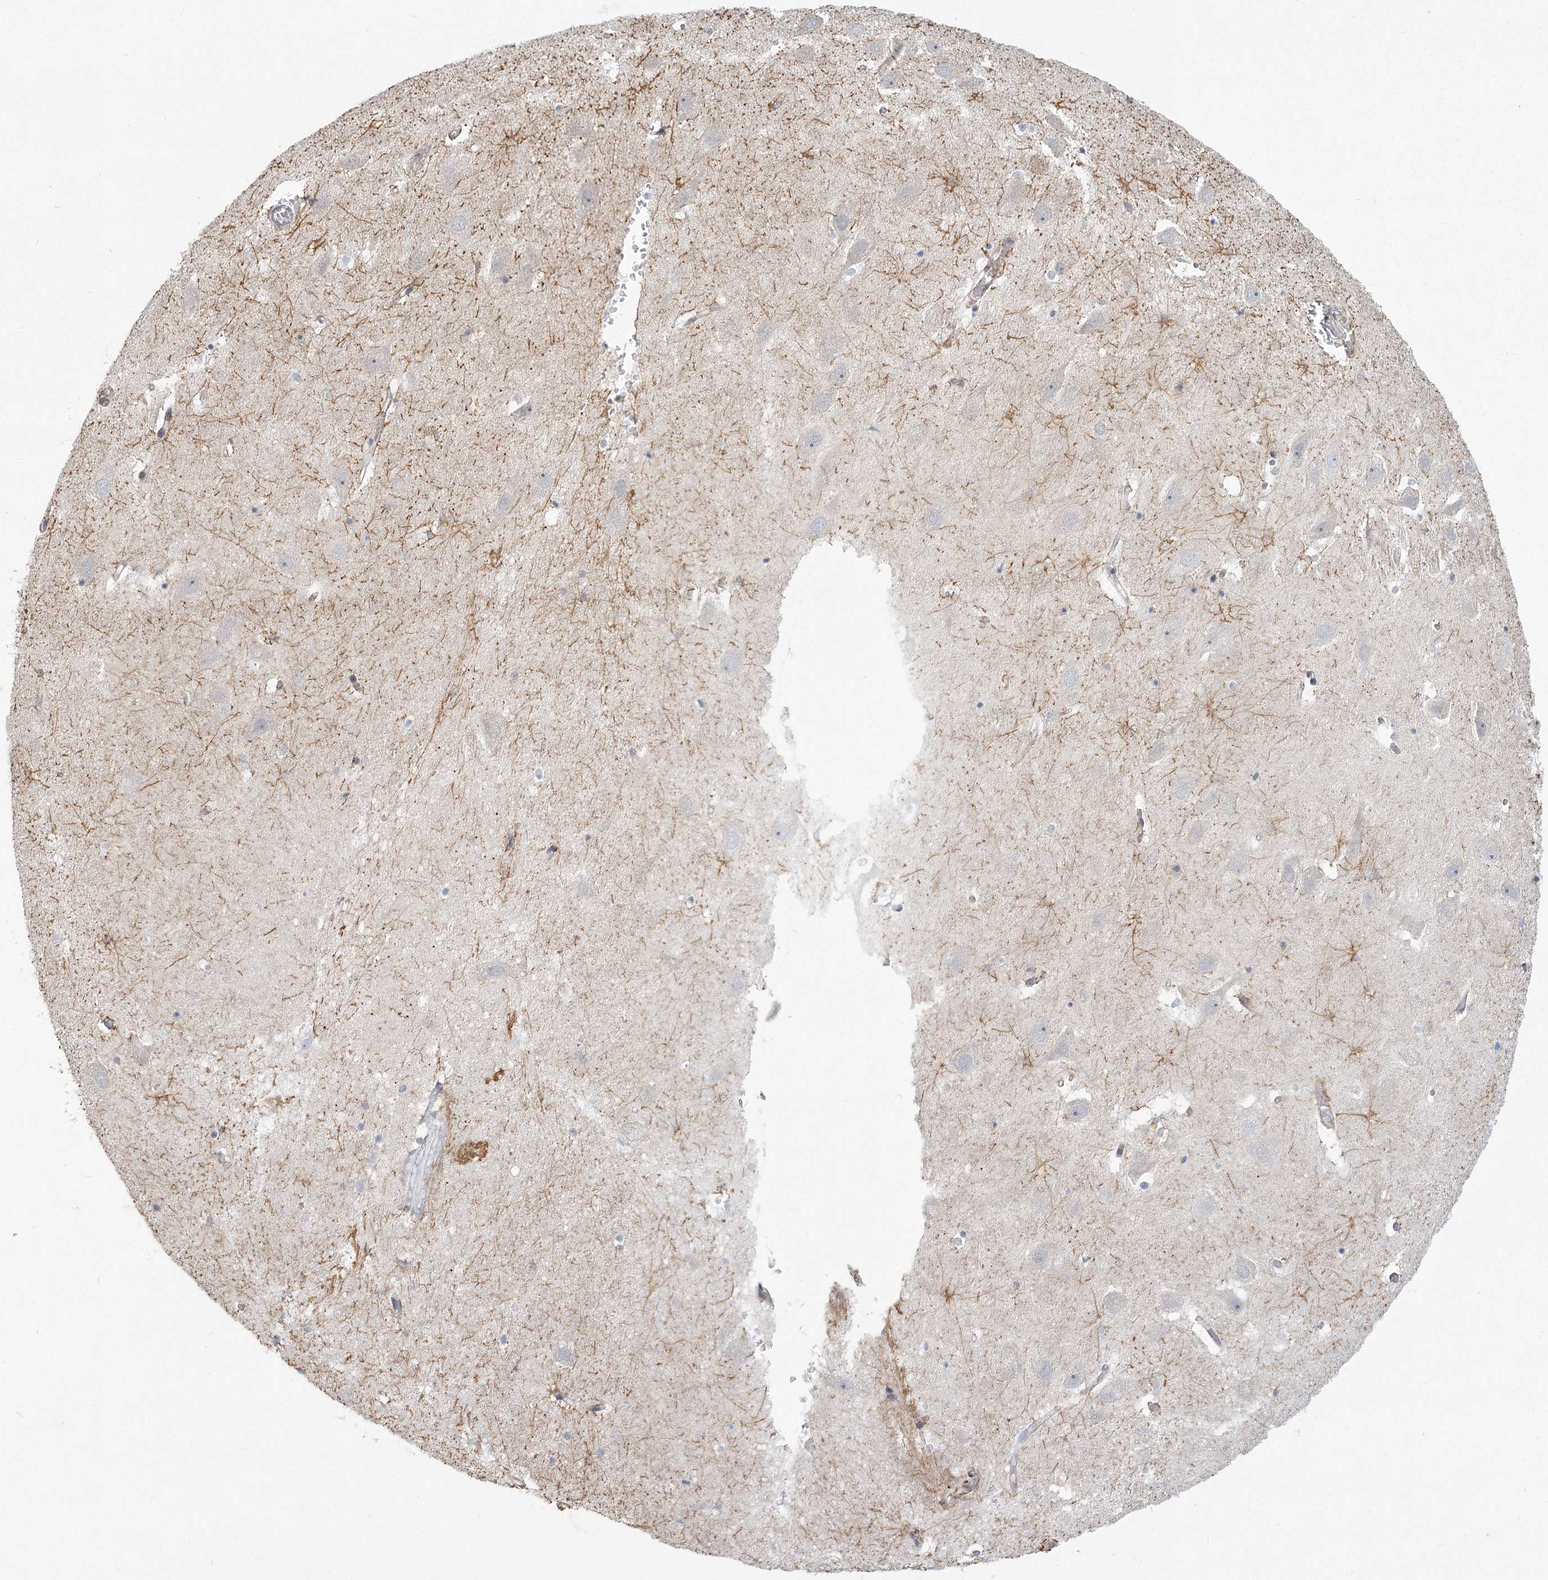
{"staining": {"intensity": "negative", "quantity": "none", "location": "none"}, "tissue": "hippocampus", "cell_type": "Glial cells", "image_type": "normal", "snomed": [{"axis": "morphology", "description": "Normal tissue, NOS"}, {"axis": "topography", "description": "Hippocampus"}], "caption": "Hippocampus stained for a protein using IHC exhibits no expression glial cells.", "gene": "MEPE", "patient": {"sex": "female", "age": 52}}